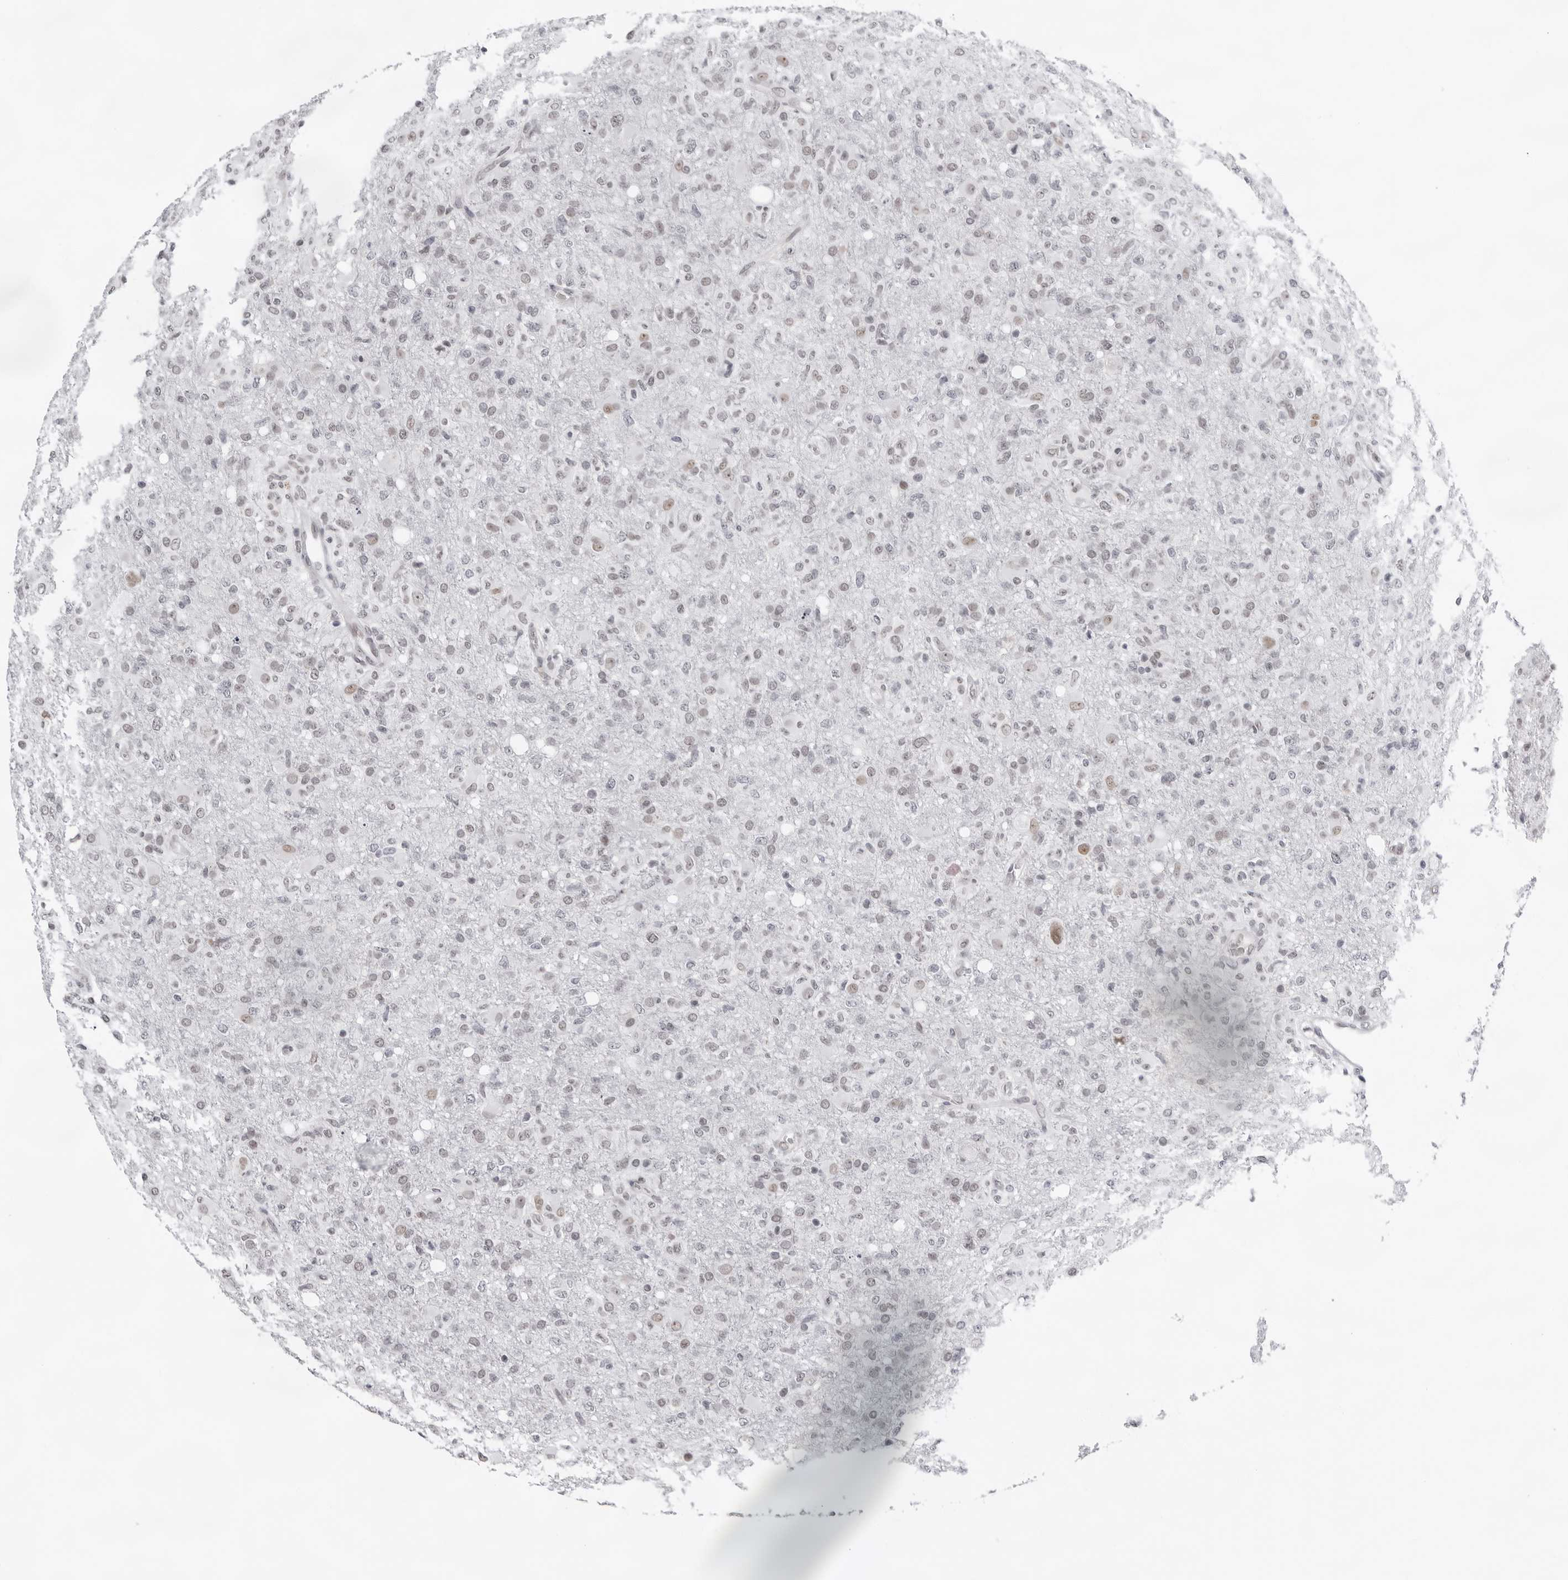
{"staining": {"intensity": "weak", "quantity": ">75%", "location": "nuclear"}, "tissue": "glioma", "cell_type": "Tumor cells", "image_type": "cancer", "snomed": [{"axis": "morphology", "description": "Glioma, malignant, High grade"}, {"axis": "topography", "description": "Brain"}], "caption": "Malignant glioma (high-grade) stained with DAB immunohistochemistry reveals low levels of weak nuclear staining in about >75% of tumor cells.", "gene": "USP1", "patient": {"sex": "female", "age": 57}}